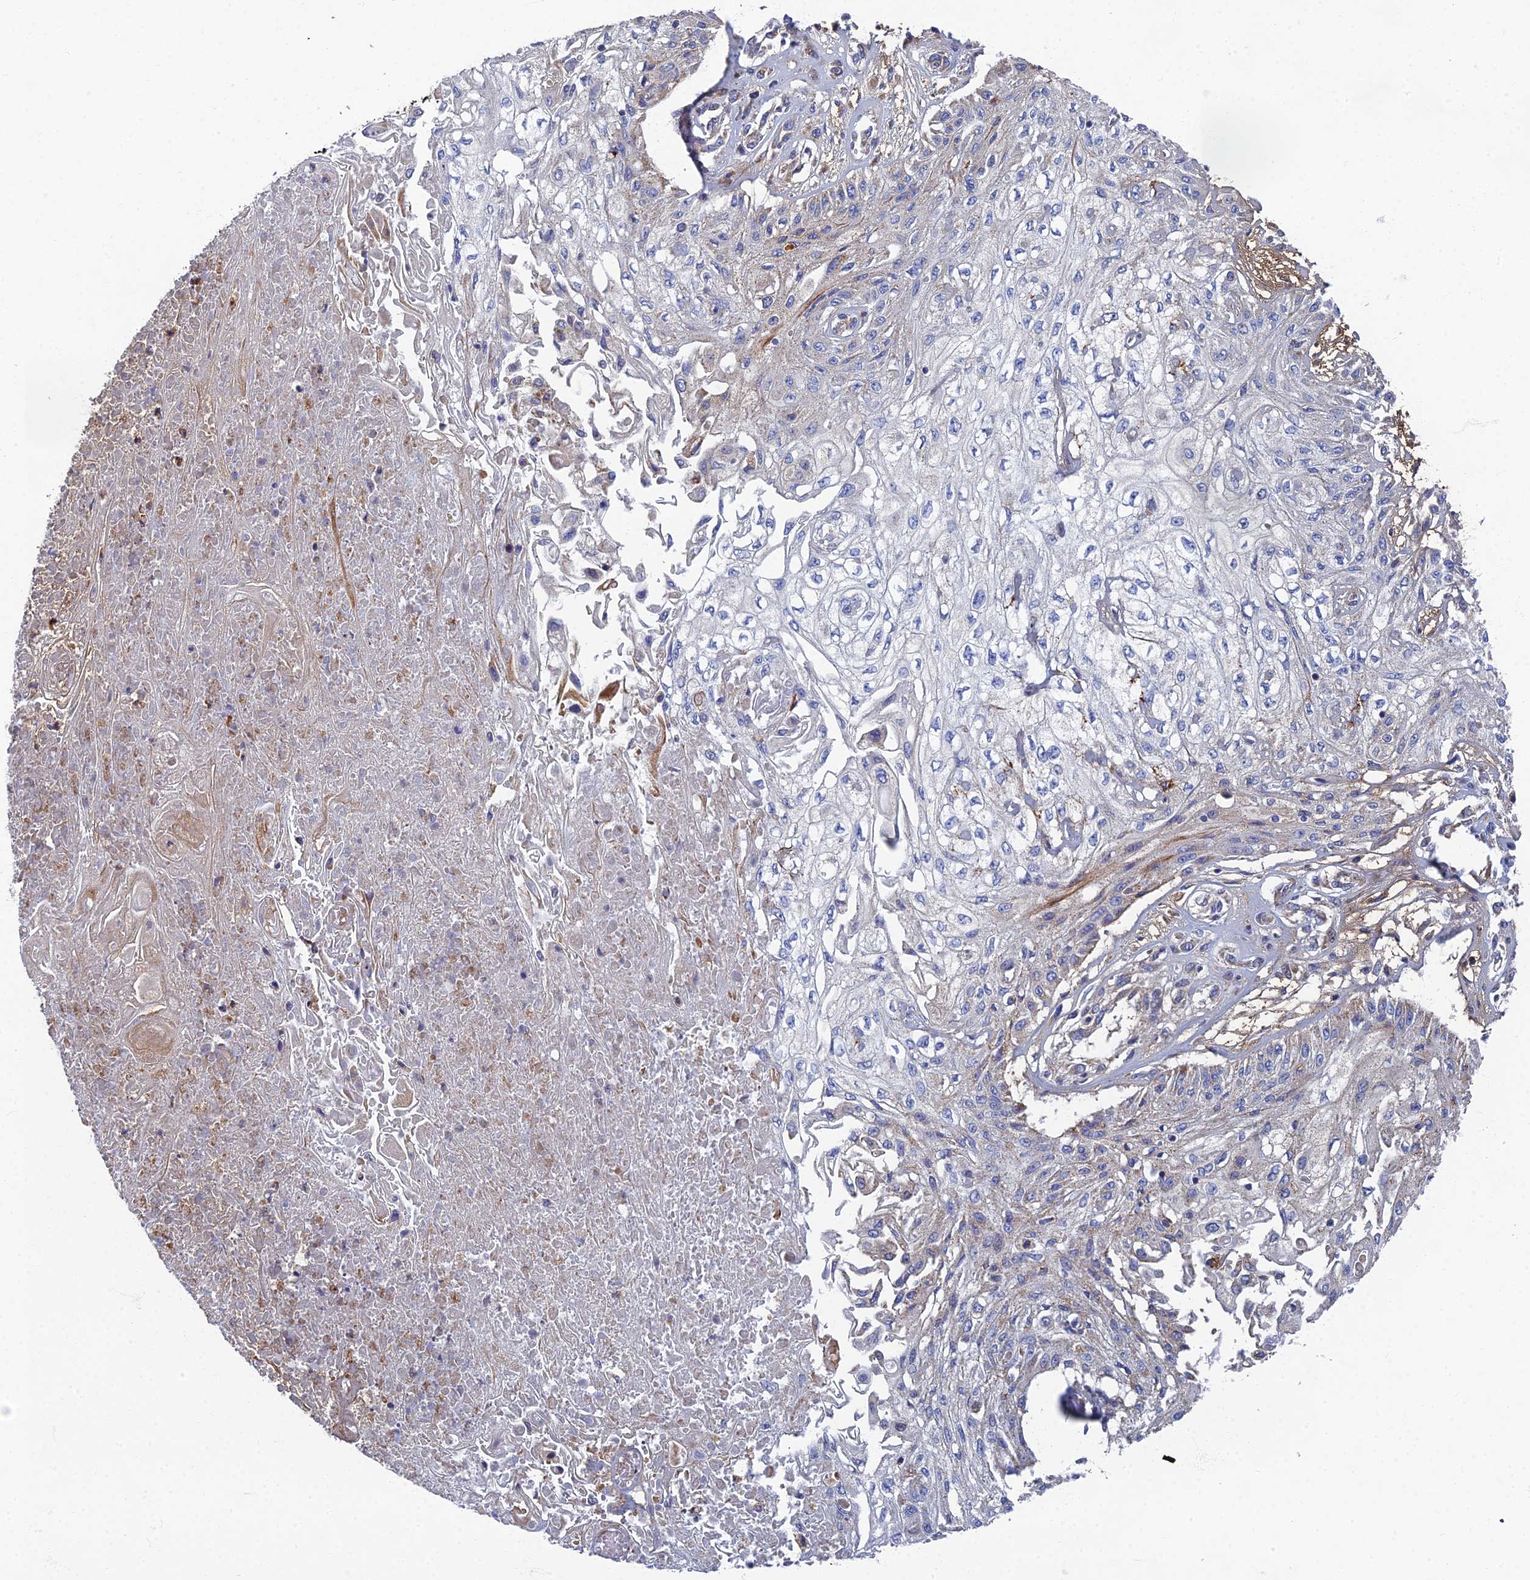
{"staining": {"intensity": "negative", "quantity": "none", "location": "none"}, "tissue": "skin cancer", "cell_type": "Tumor cells", "image_type": "cancer", "snomed": [{"axis": "morphology", "description": "Squamous cell carcinoma, NOS"}, {"axis": "morphology", "description": "Squamous cell carcinoma, metastatic, NOS"}, {"axis": "topography", "description": "Skin"}, {"axis": "topography", "description": "Lymph node"}], "caption": "The micrograph exhibits no significant staining in tumor cells of skin cancer (metastatic squamous cell carcinoma).", "gene": "RNASEK", "patient": {"sex": "male", "age": 75}}